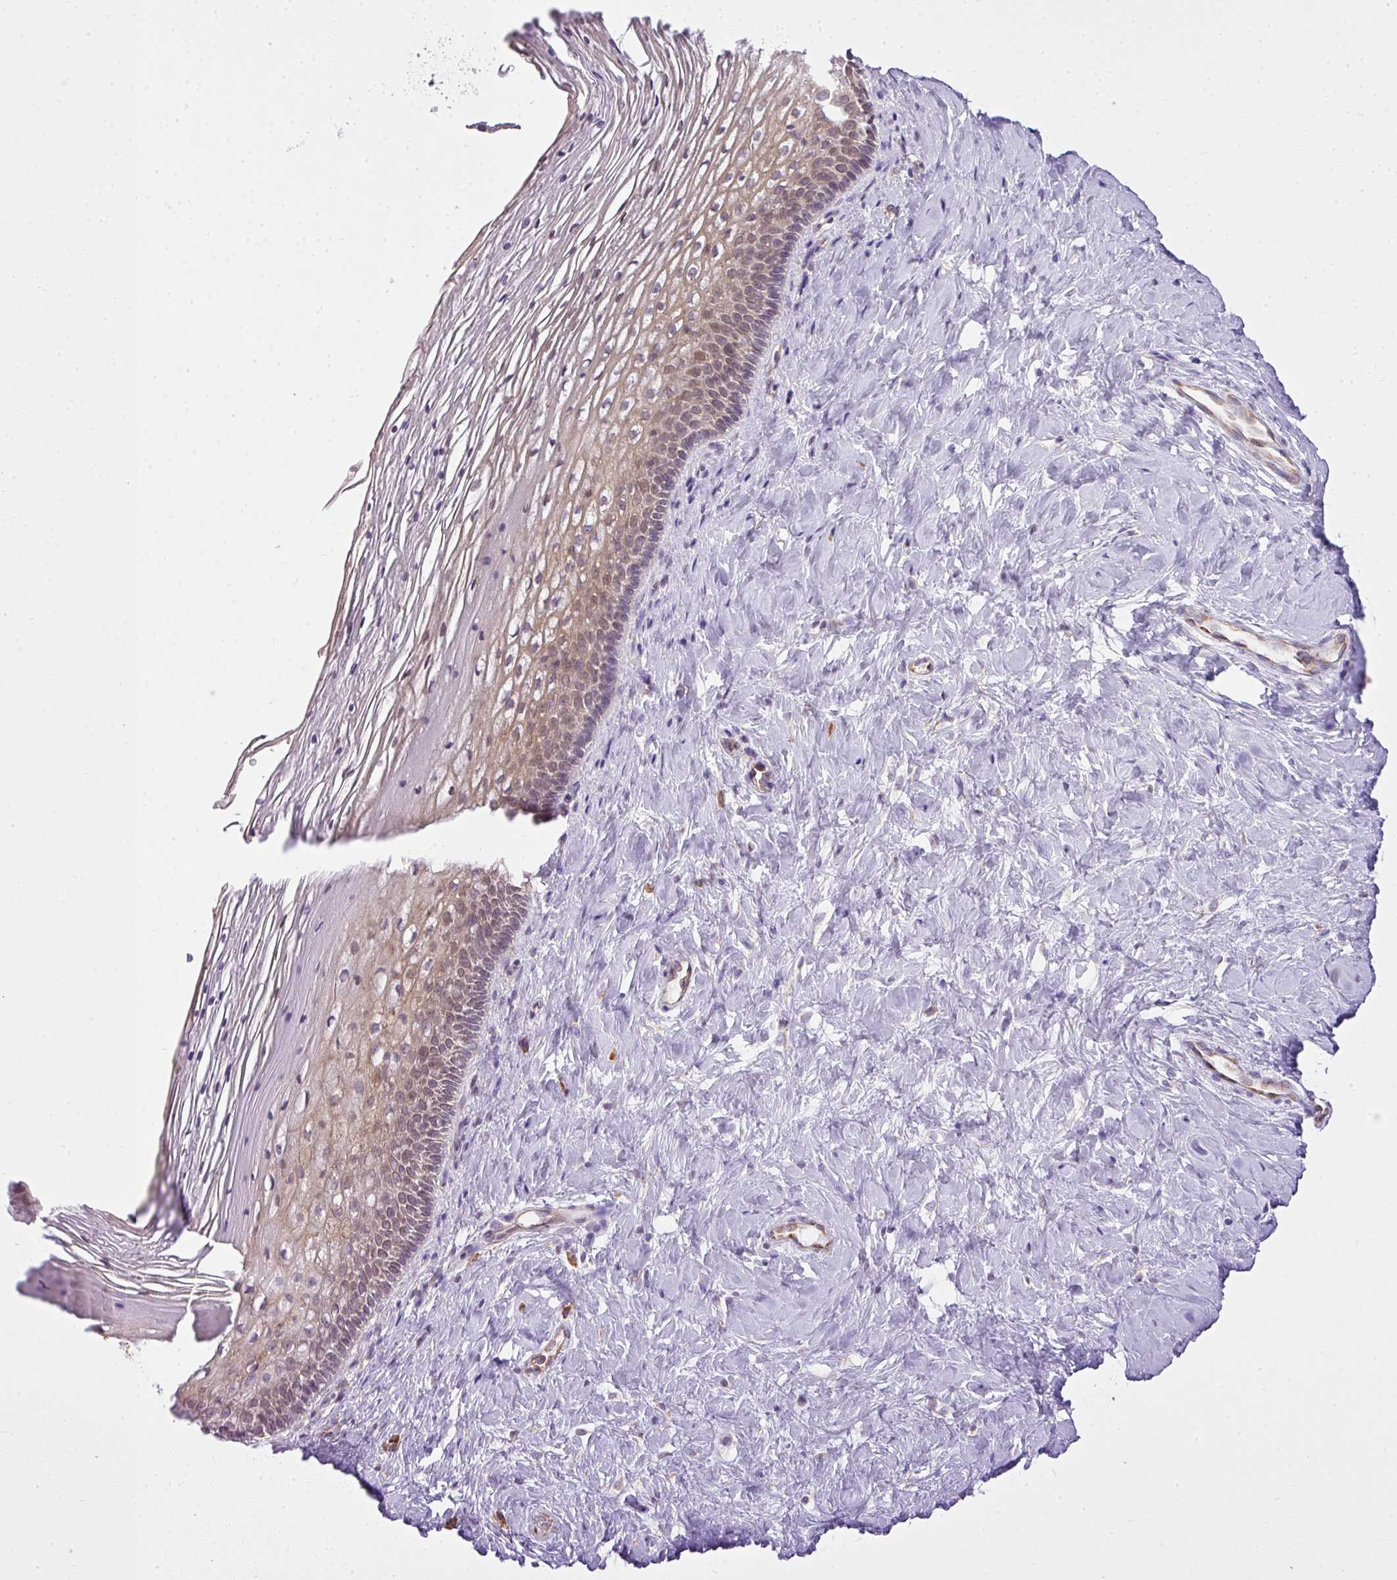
{"staining": {"intensity": "moderate", "quantity": ">75%", "location": "cytoplasmic/membranous"}, "tissue": "cervix", "cell_type": "Glandular cells", "image_type": "normal", "snomed": [{"axis": "morphology", "description": "Normal tissue, NOS"}, {"axis": "topography", "description": "Cervix"}], "caption": "Protein staining displays moderate cytoplasmic/membranous staining in approximately >75% of glandular cells in unremarkable cervix.", "gene": "COX18", "patient": {"sex": "female", "age": 36}}